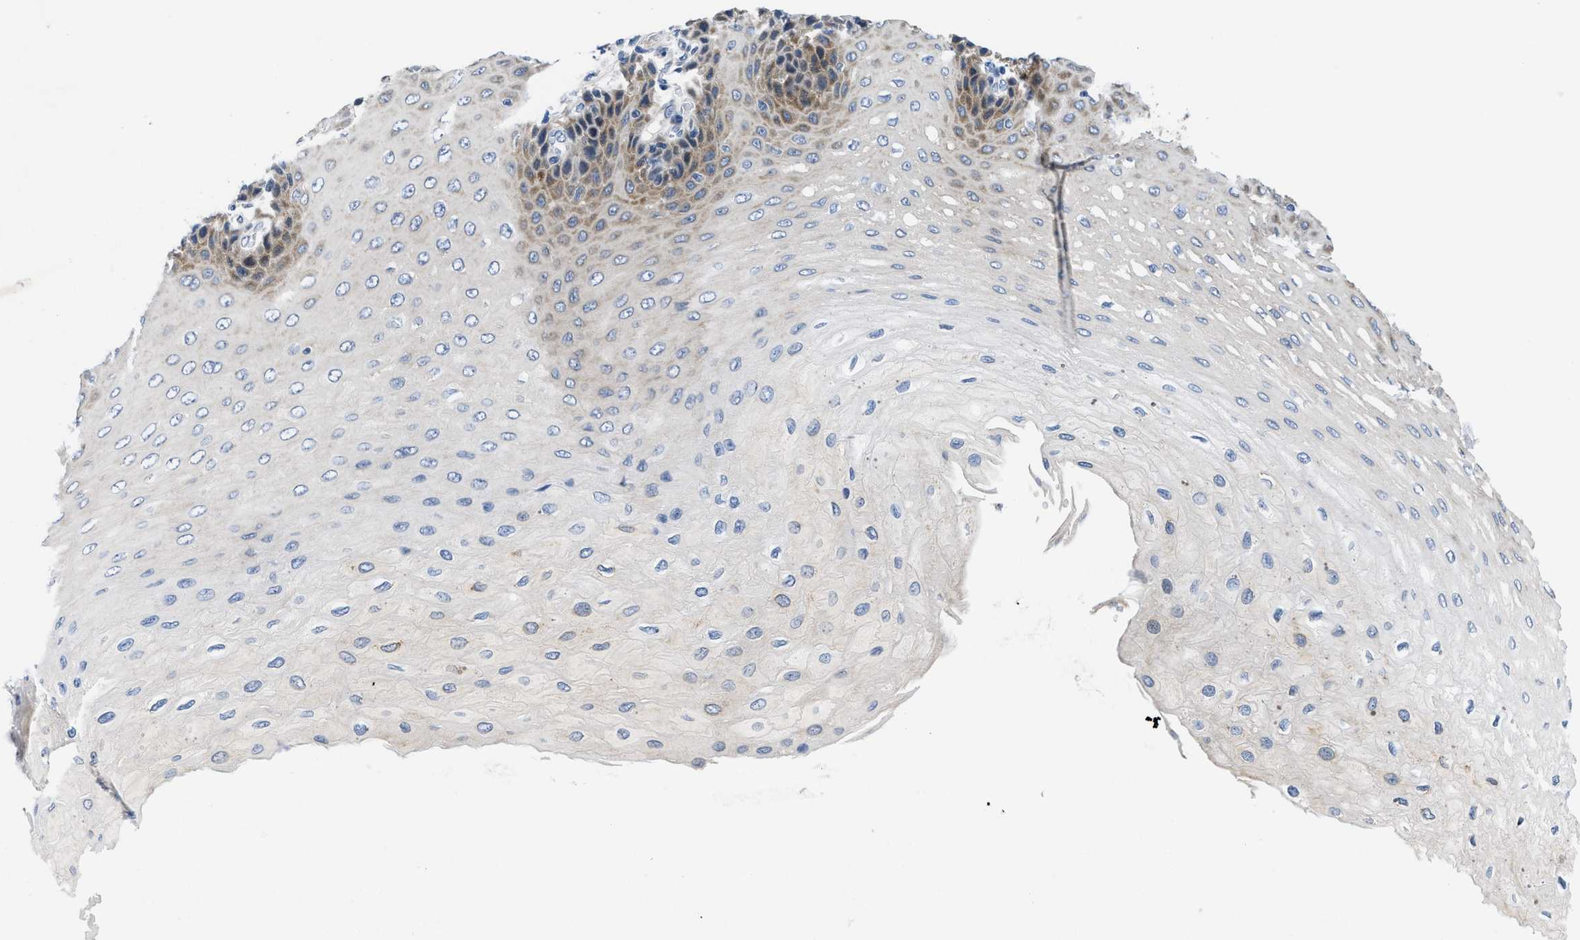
{"staining": {"intensity": "moderate", "quantity": "25%-75%", "location": "cytoplasmic/membranous"}, "tissue": "esophagus", "cell_type": "Squamous epithelial cells", "image_type": "normal", "snomed": [{"axis": "morphology", "description": "Normal tissue, NOS"}, {"axis": "topography", "description": "Esophagus"}], "caption": "Protein expression analysis of unremarkable human esophagus reveals moderate cytoplasmic/membranous expression in about 25%-75% of squamous epithelial cells.", "gene": "IKBKE", "patient": {"sex": "female", "age": 72}}